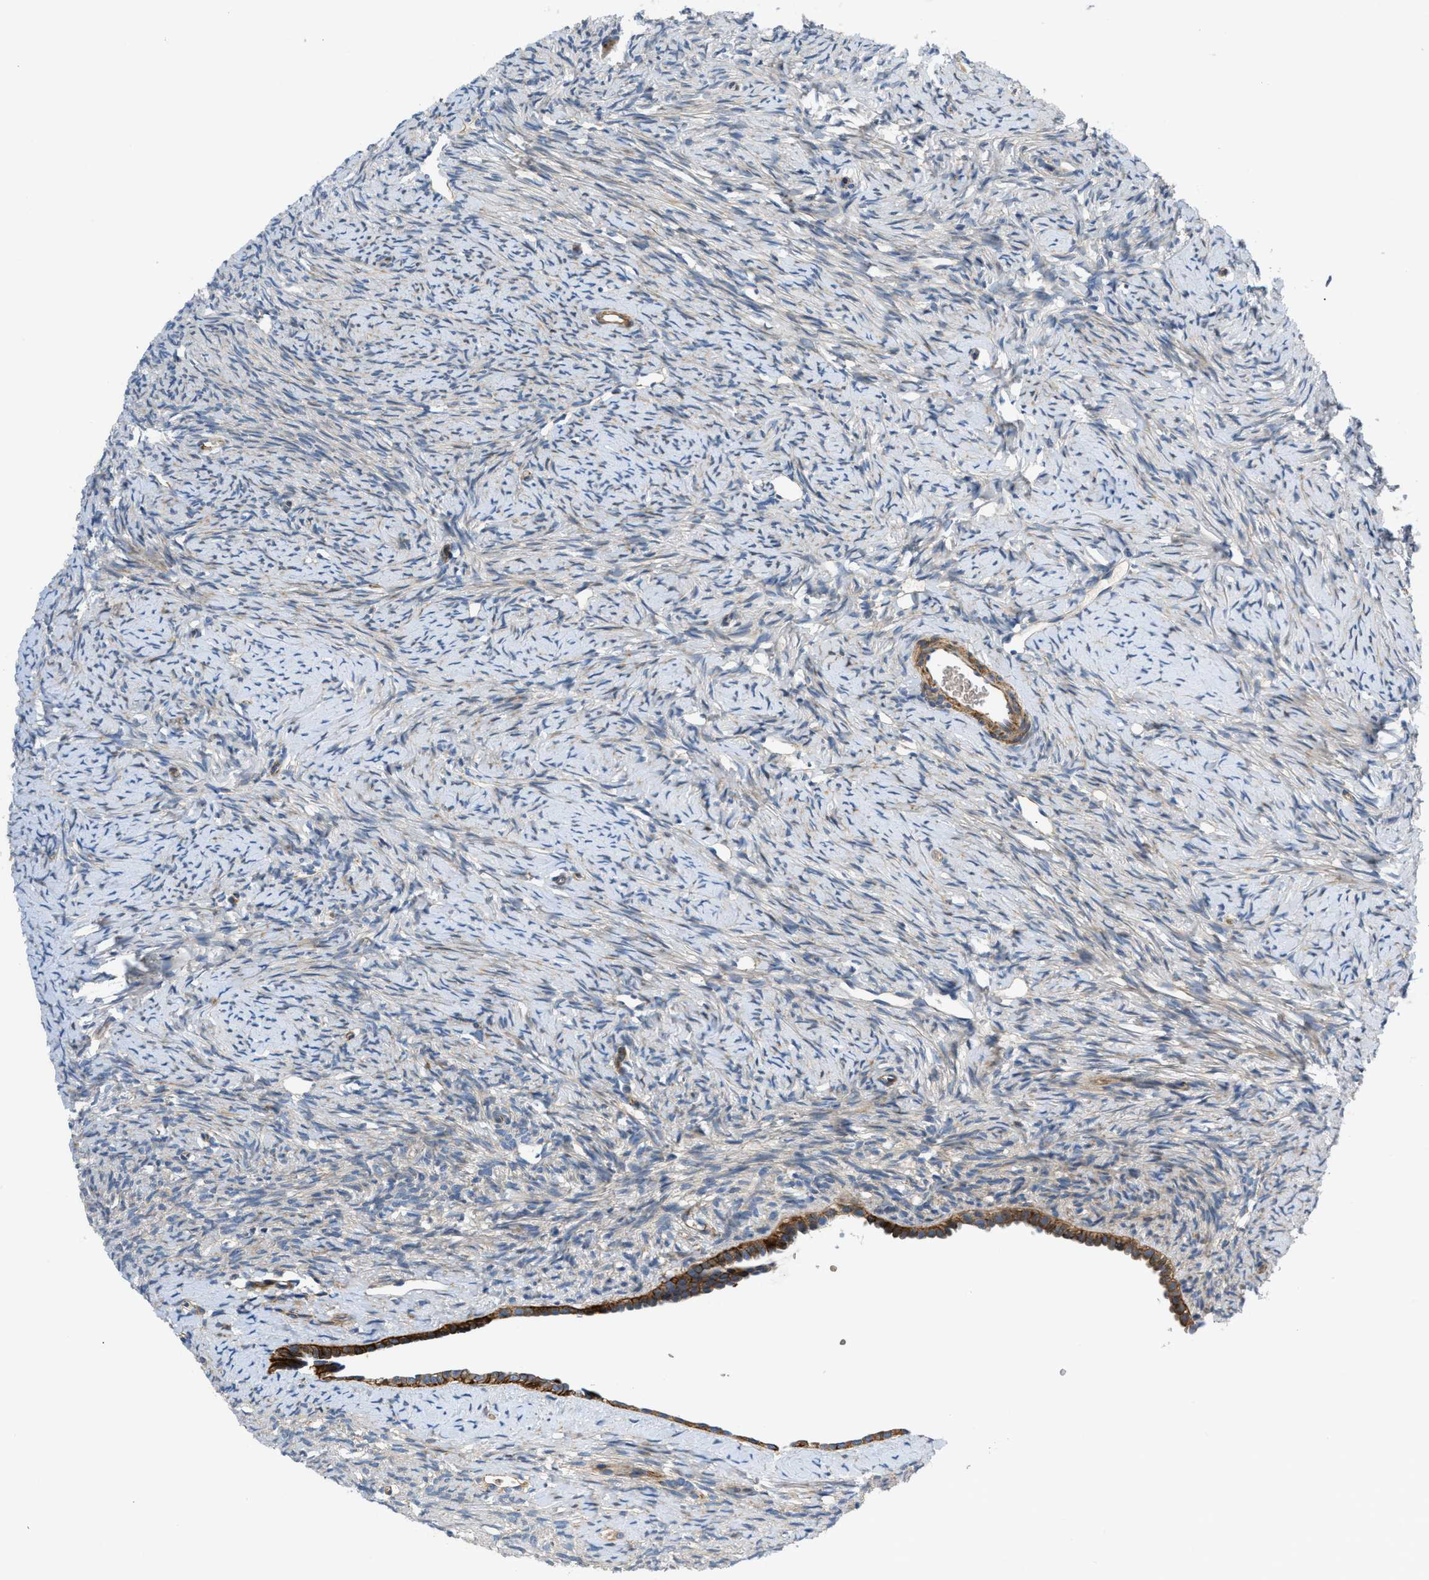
{"staining": {"intensity": "weak", "quantity": "25%-75%", "location": "cytoplasmic/membranous"}, "tissue": "ovary", "cell_type": "Ovarian stroma cells", "image_type": "normal", "snomed": [{"axis": "morphology", "description": "Normal tissue, NOS"}, {"axis": "topography", "description": "Ovary"}], "caption": "IHC of benign ovary shows low levels of weak cytoplasmic/membranous staining in approximately 25%-75% of ovarian stroma cells.", "gene": "DHODH", "patient": {"sex": "female", "age": 33}}